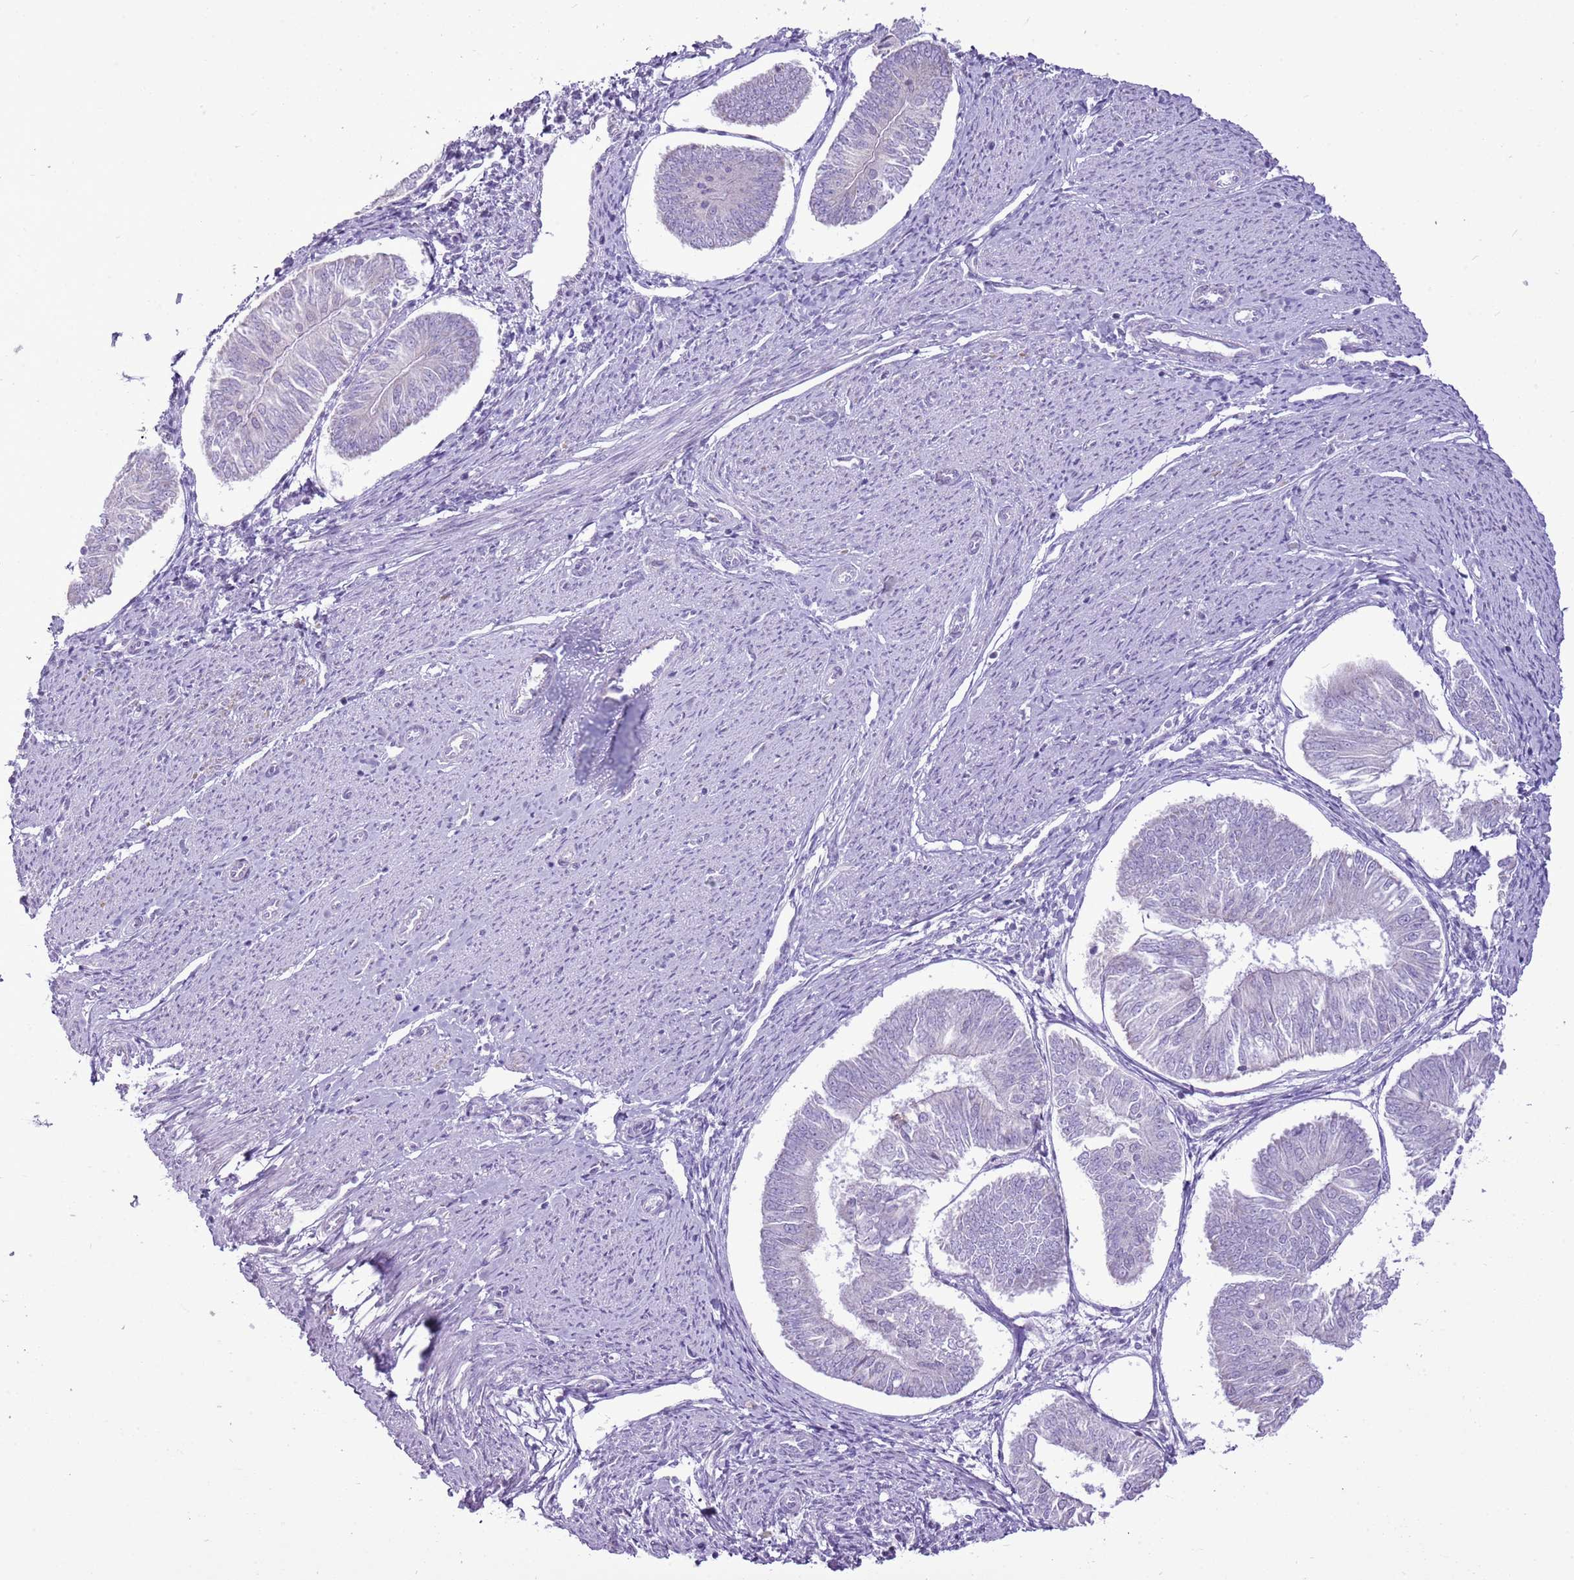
{"staining": {"intensity": "negative", "quantity": "none", "location": "none"}, "tissue": "endometrial cancer", "cell_type": "Tumor cells", "image_type": "cancer", "snomed": [{"axis": "morphology", "description": "Adenocarcinoma, NOS"}, {"axis": "topography", "description": "Endometrium"}], "caption": "Tumor cells show no significant positivity in endometrial cancer (adenocarcinoma).", "gene": "RPL3L", "patient": {"sex": "female", "age": 58}}